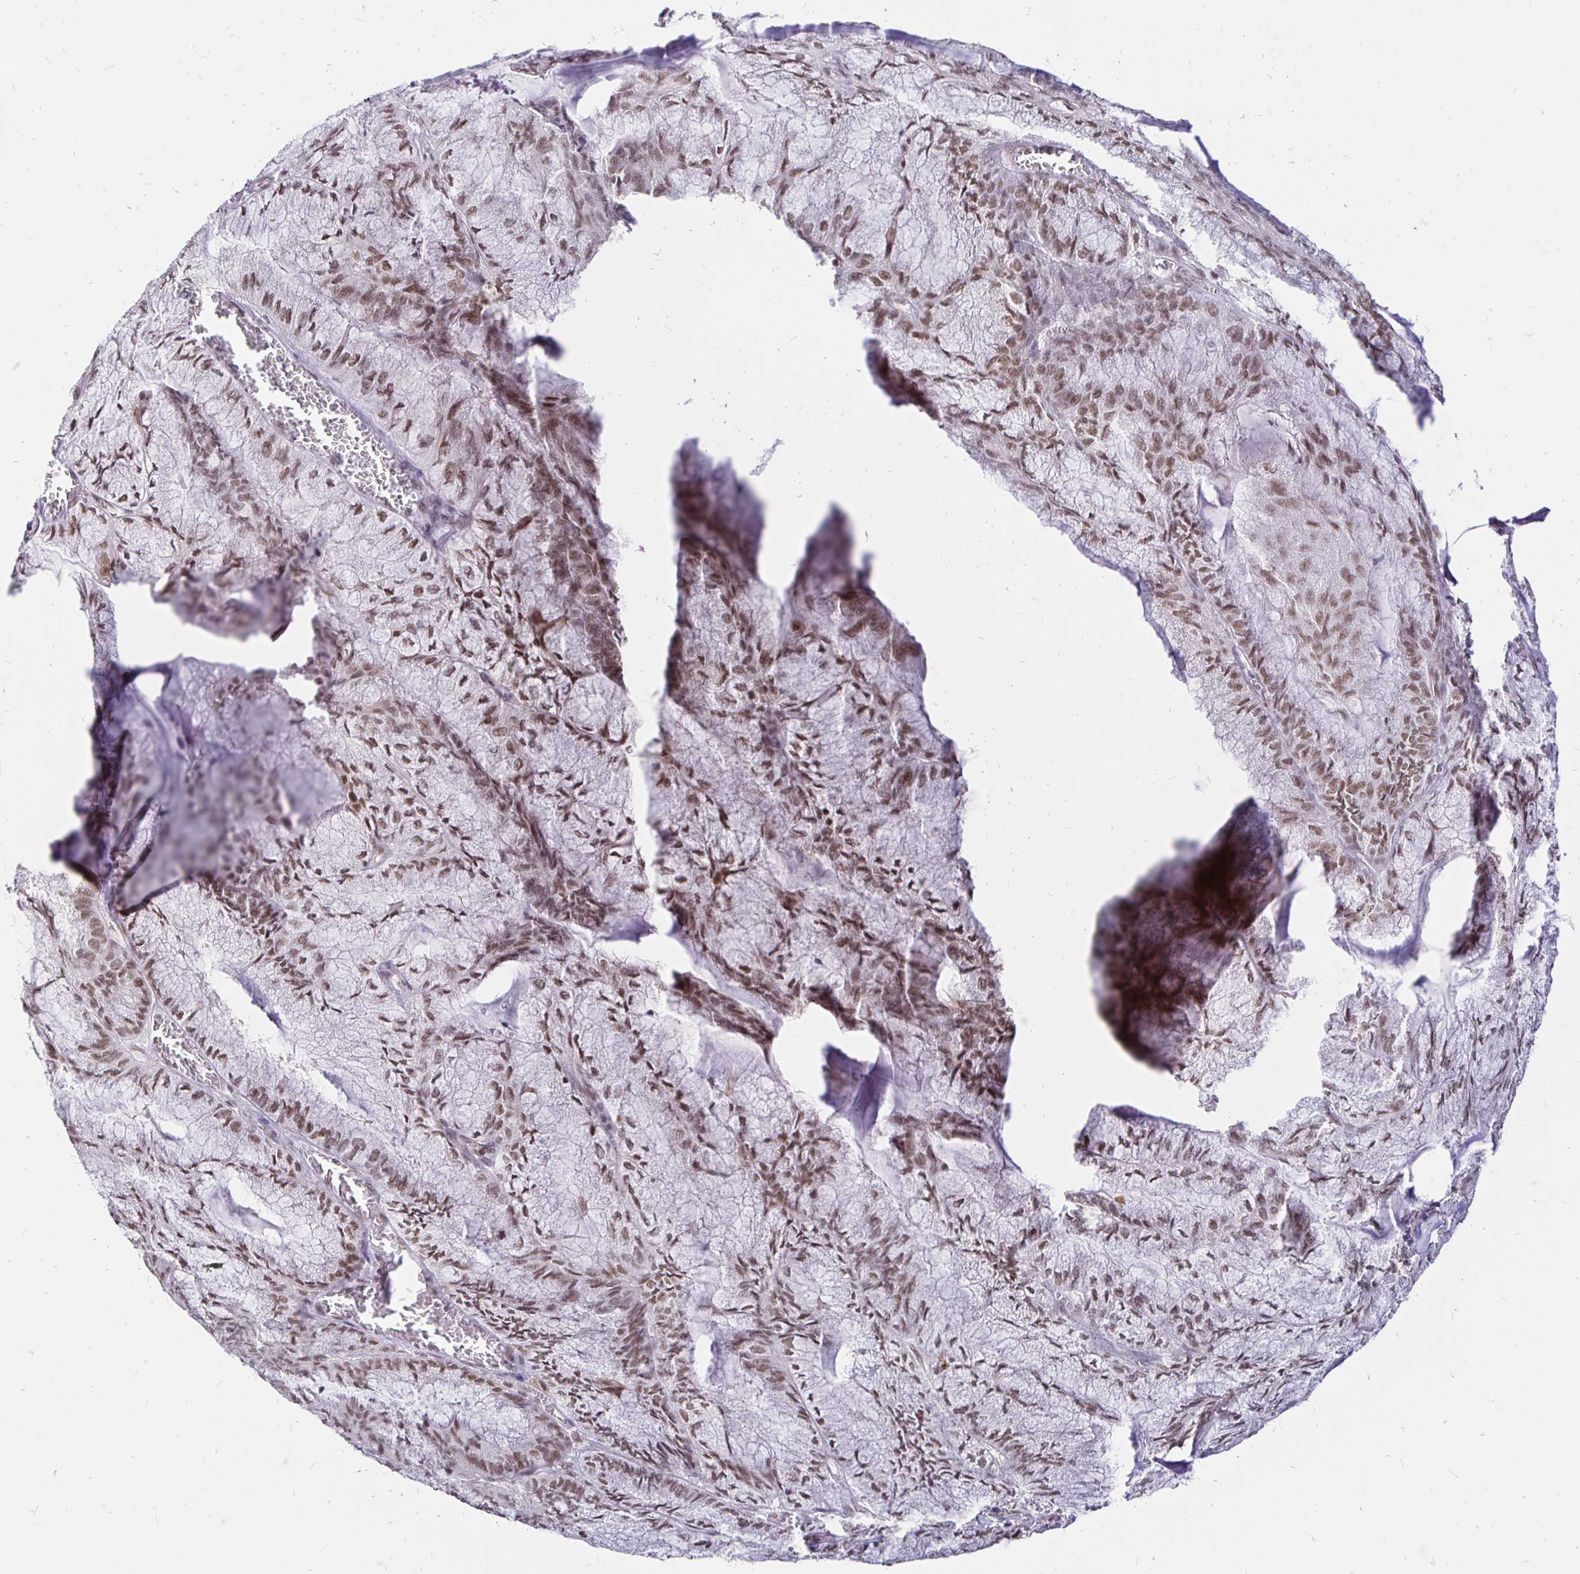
{"staining": {"intensity": "moderate", "quantity": ">75%", "location": "nuclear"}, "tissue": "endometrial cancer", "cell_type": "Tumor cells", "image_type": "cancer", "snomed": [{"axis": "morphology", "description": "Carcinoma, NOS"}, {"axis": "topography", "description": "Endometrium"}], "caption": "Protein analysis of endometrial cancer tissue shows moderate nuclear positivity in approximately >75% of tumor cells. (IHC, brightfield microscopy, high magnification).", "gene": "SIN3A", "patient": {"sex": "female", "age": 62}}